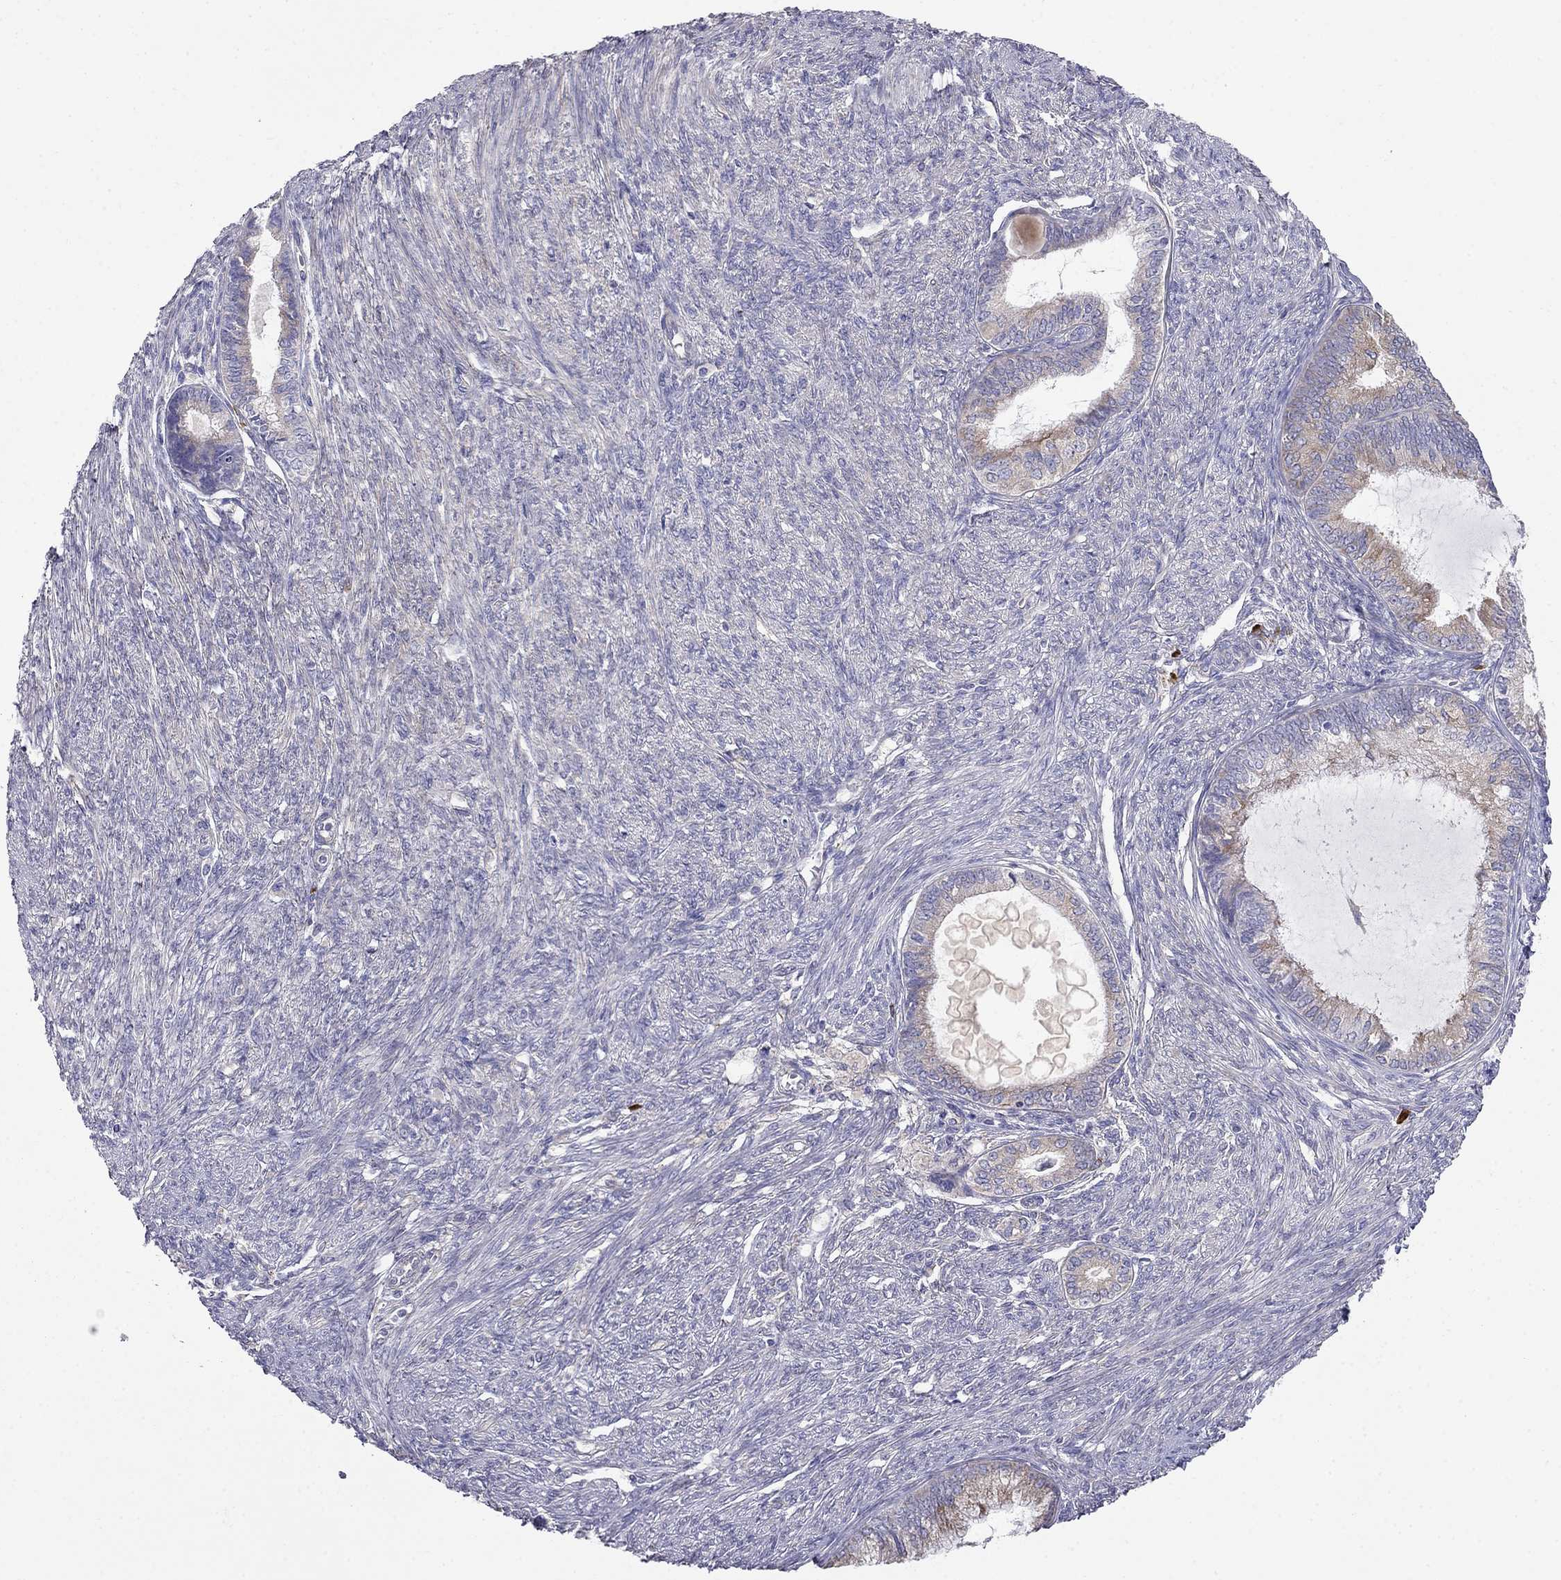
{"staining": {"intensity": "weak", "quantity": ">75%", "location": "cytoplasmic/membranous"}, "tissue": "endometrial cancer", "cell_type": "Tumor cells", "image_type": "cancer", "snomed": [{"axis": "morphology", "description": "Adenocarcinoma, NOS"}, {"axis": "topography", "description": "Endometrium"}], "caption": "Human endometrial cancer (adenocarcinoma) stained with a brown dye displays weak cytoplasmic/membranous positive staining in approximately >75% of tumor cells.", "gene": "LONRF2", "patient": {"sex": "female", "age": 86}}